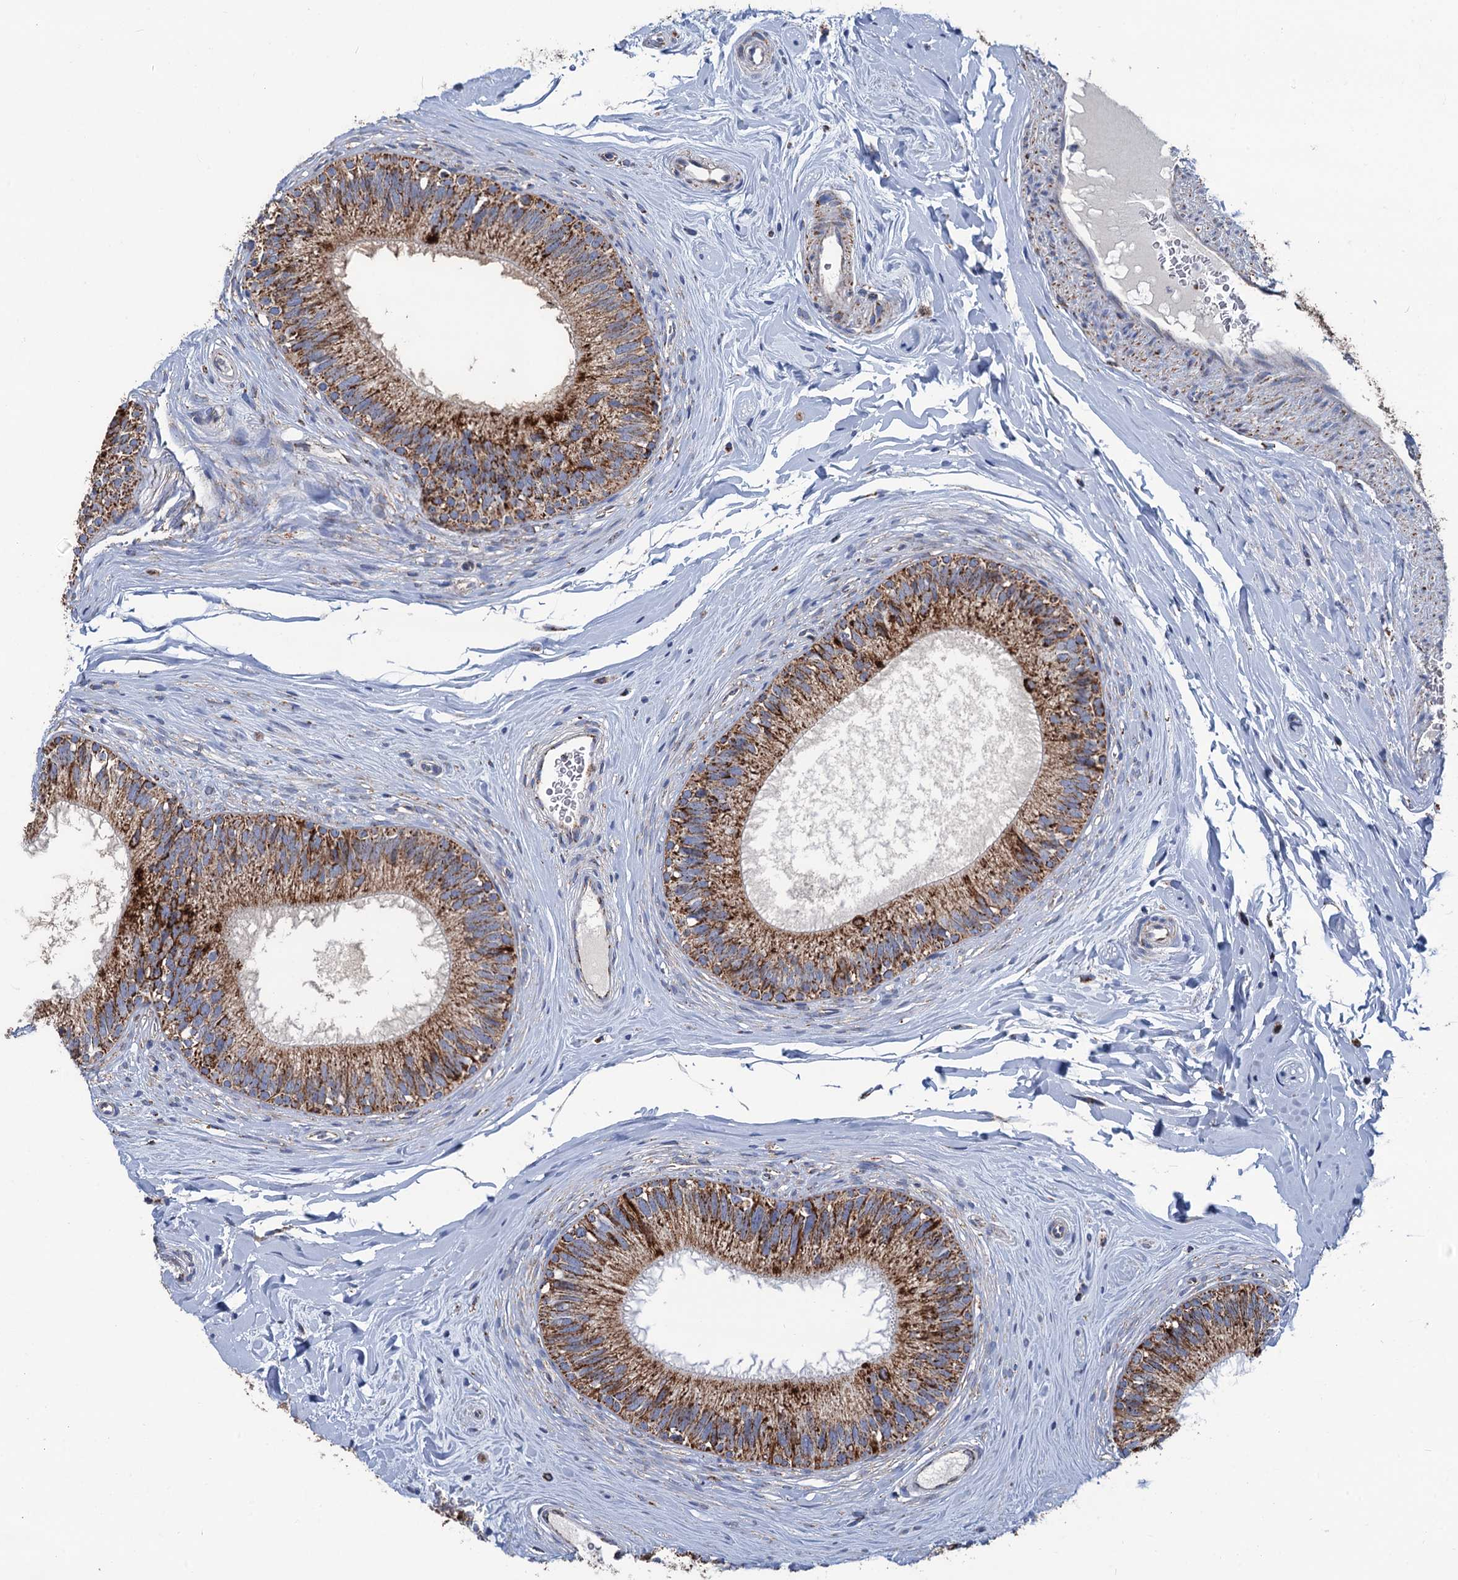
{"staining": {"intensity": "strong", "quantity": ">75%", "location": "cytoplasmic/membranous"}, "tissue": "epididymis", "cell_type": "Glandular cells", "image_type": "normal", "snomed": [{"axis": "morphology", "description": "Normal tissue, NOS"}, {"axis": "topography", "description": "Epididymis"}], "caption": "Protein staining of benign epididymis displays strong cytoplasmic/membranous expression in approximately >75% of glandular cells.", "gene": "IVD", "patient": {"sex": "male", "age": 33}}